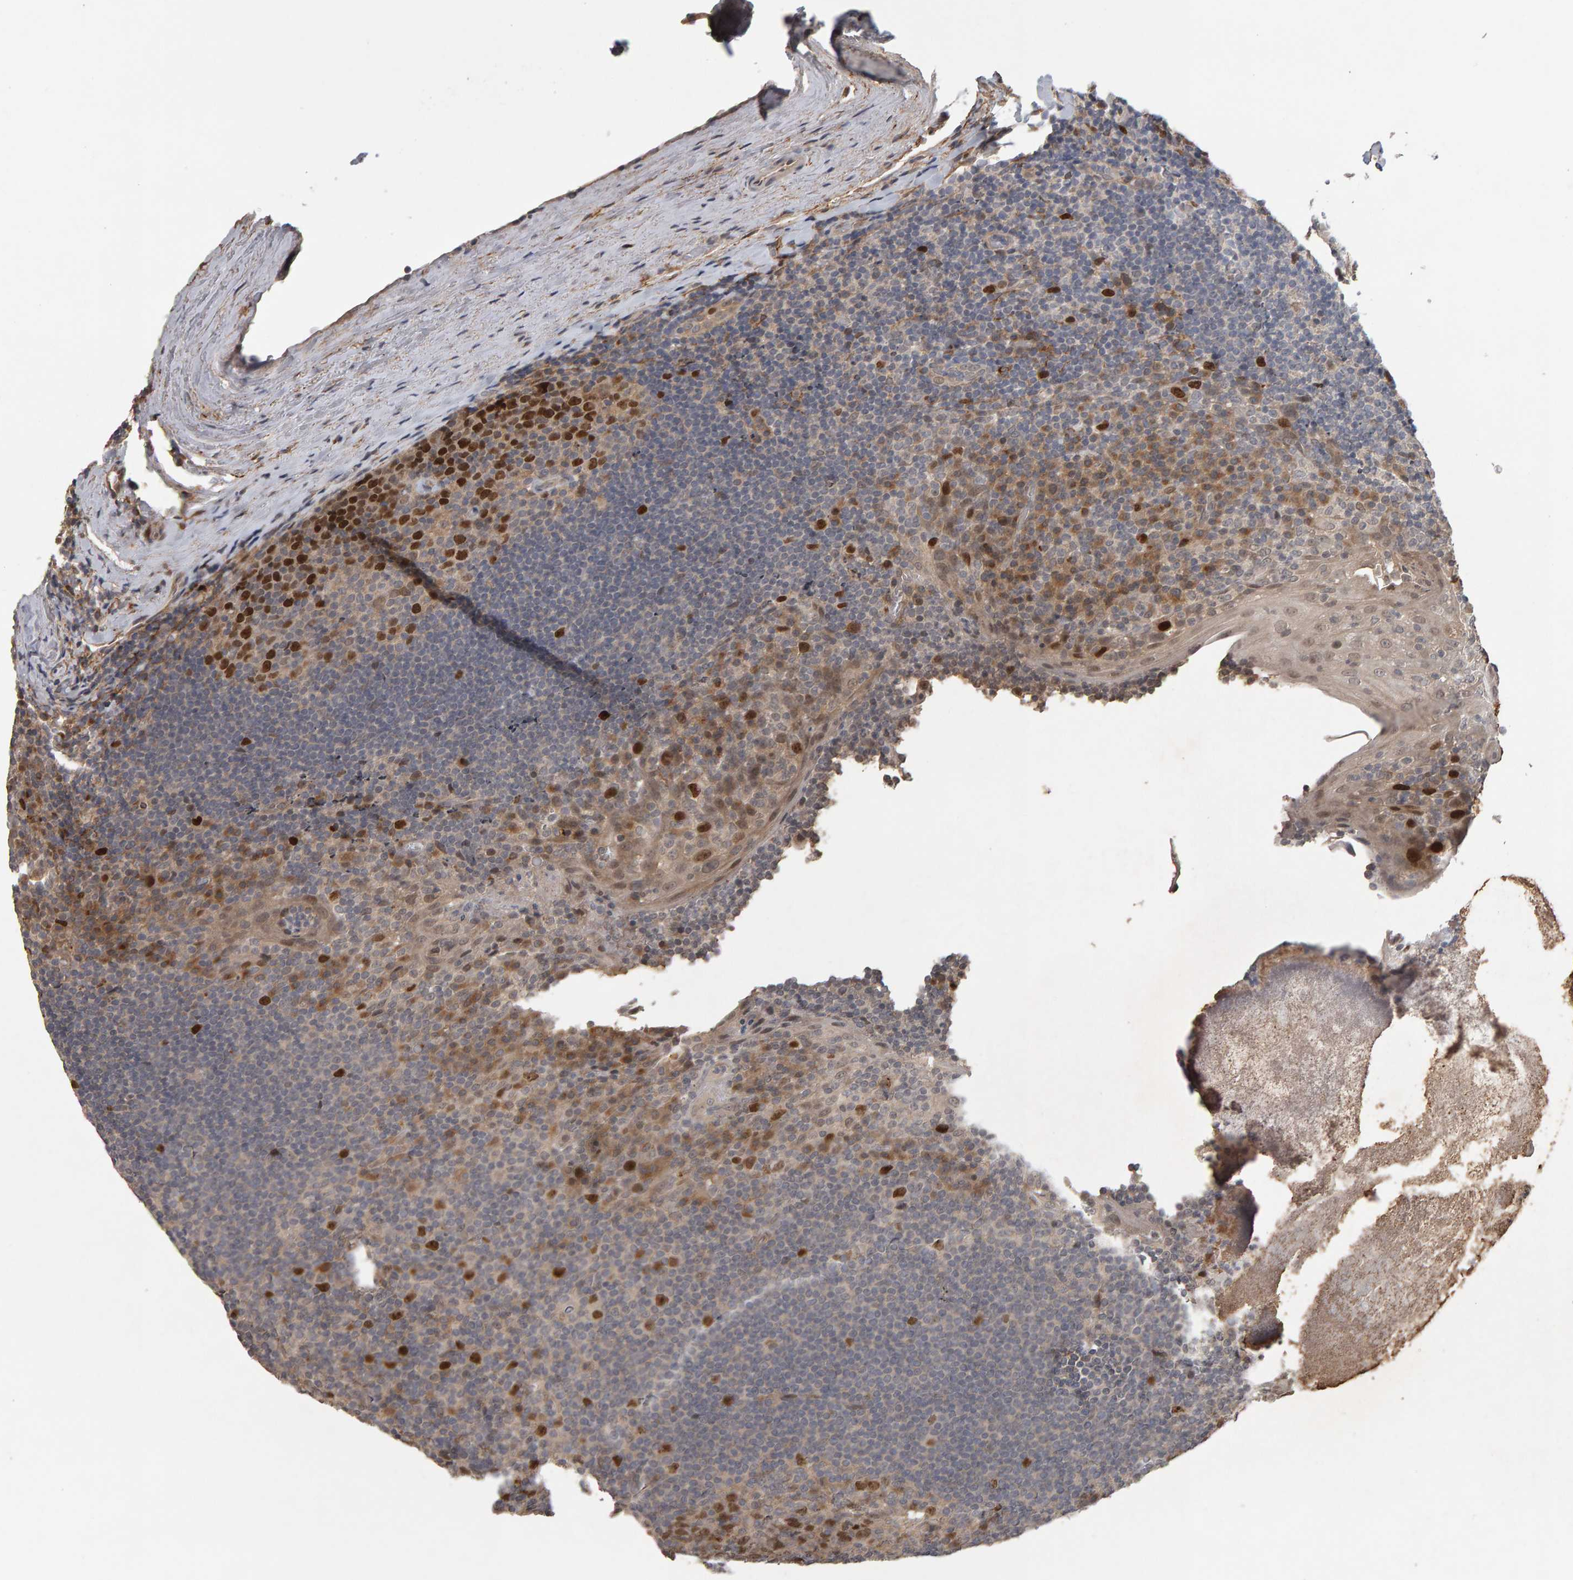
{"staining": {"intensity": "strong", "quantity": ">75%", "location": "nuclear"}, "tissue": "tonsil", "cell_type": "Germinal center cells", "image_type": "normal", "snomed": [{"axis": "morphology", "description": "Normal tissue, NOS"}, {"axis": "topography", "description": "Tonsil"}], "caption": "Strong nuclear protein staining is present in approximately >75% of germinal center cells in tonsil. (Brightfield microscopy of DAB IHC at high magnification).", "gene": "CDCA5", "patient": {"sex": "male", "age": 37}}